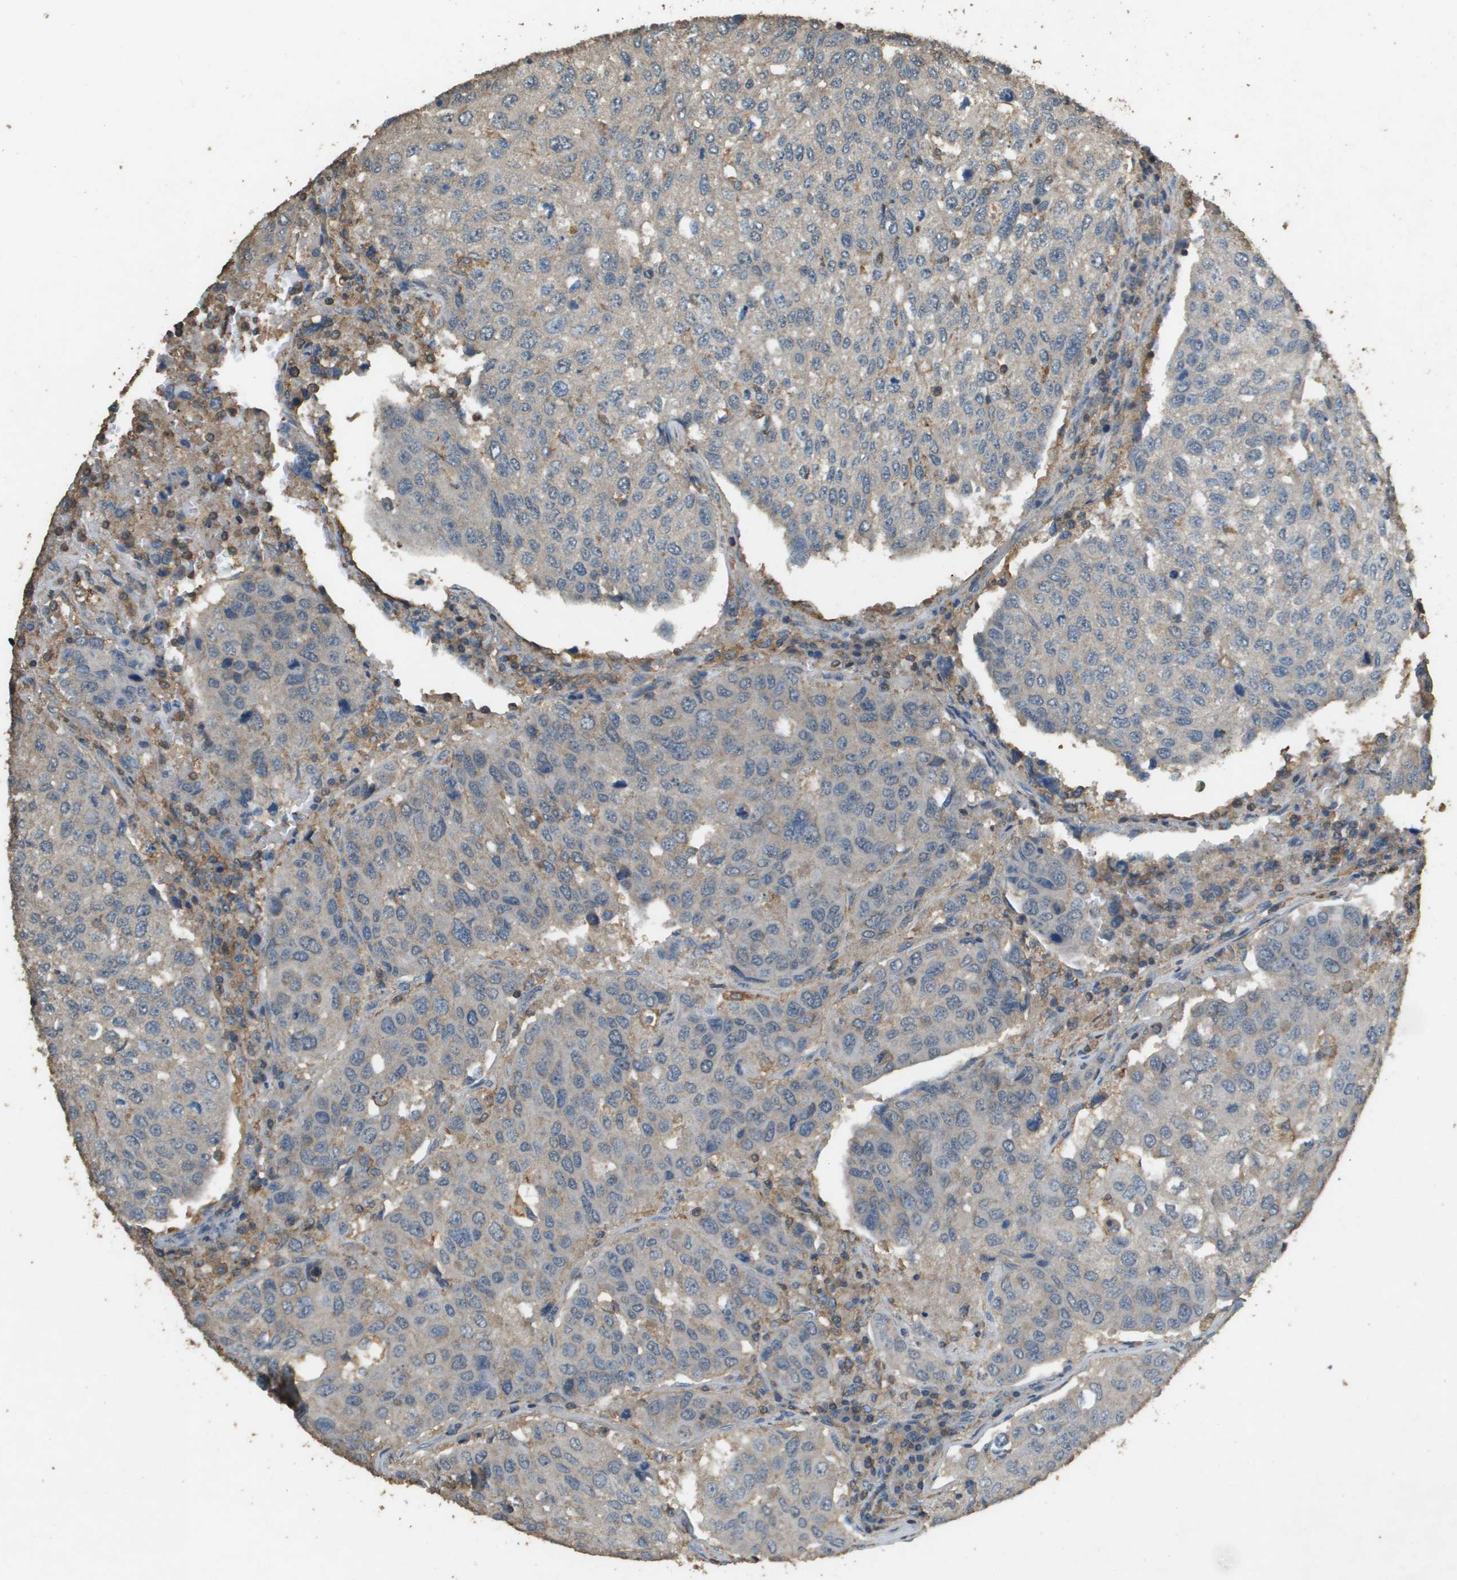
{"staining": {"intensity": "negative", "quantity": "none", "location": "none"}, "tissue": "urothelial cancer", "cell_type": "Tumor cells", "image_type": "cancer", "snomed": [{"axis": "morphology", "description": "Urothelial carcinoma, High grade"}, {"axis": "topography", "description": "Lymph node"}, {"axis": "topography", "description": "Urinary bladder"}], "caption": "Tumor cells show no significant protein expression in high-grade urothelial carcinoma. (DAB immunohistochemistry with hematoxylin counter stain).", "gene": "MS4A7", "patient": {"sex": "male", "age": 51}}